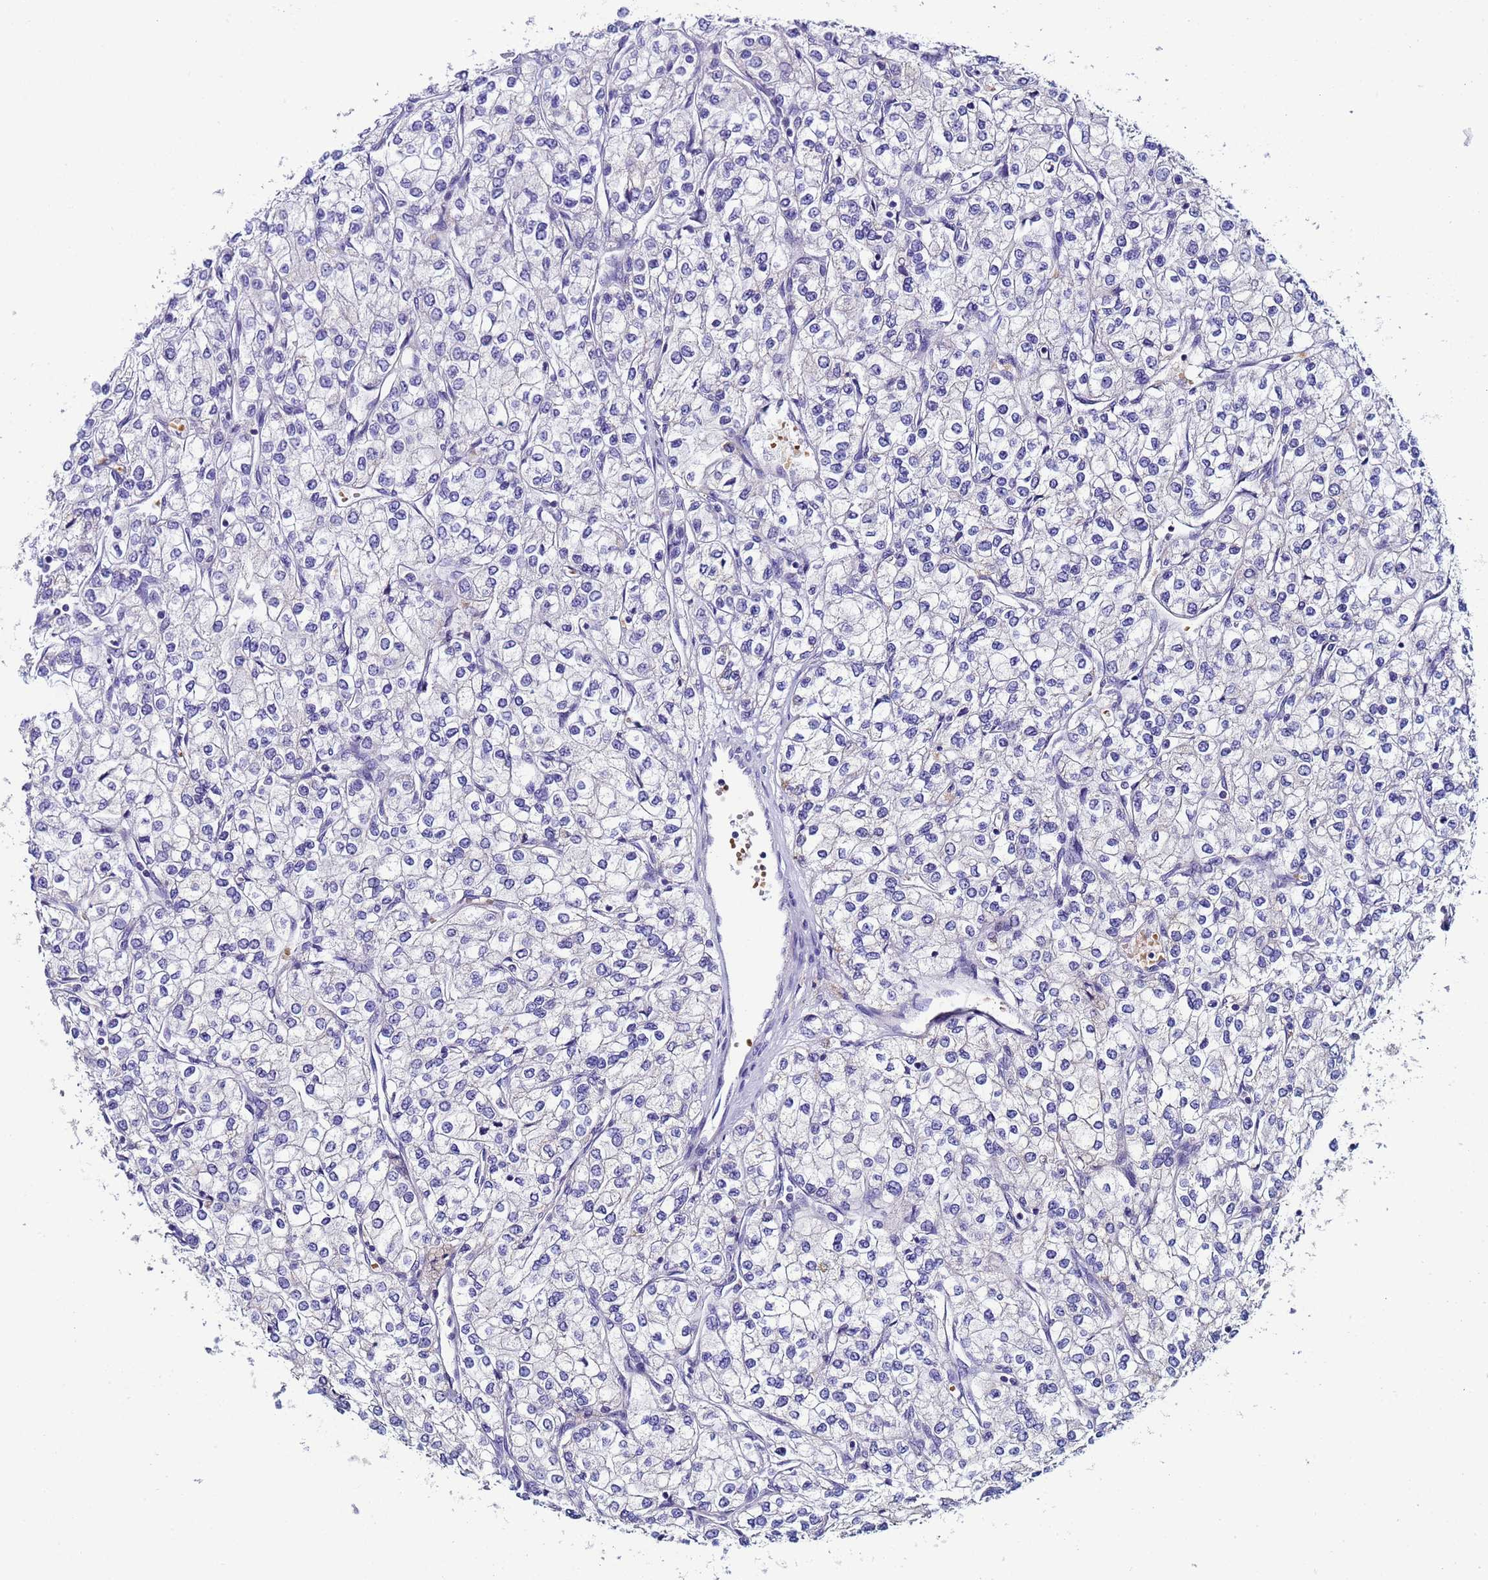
{"staining": {"intensity": "negative", "quantity": "none", "location": "none"}, "tissue": "renal cancer", "cell_type": "Tumor cells", "image_type": "cancer", "snomed": [{"axis": "morphology", "description": "Adenocarcinoma, NOS"}, {"axis": "topography", "description": "Kidney"}], "caption": "Human adenocarcinoma (renal) stained for a protein using IHC displays no expression in tumor cells.", "gene": "CLHC1", "patient": {"sex": "male", "age": 80}}